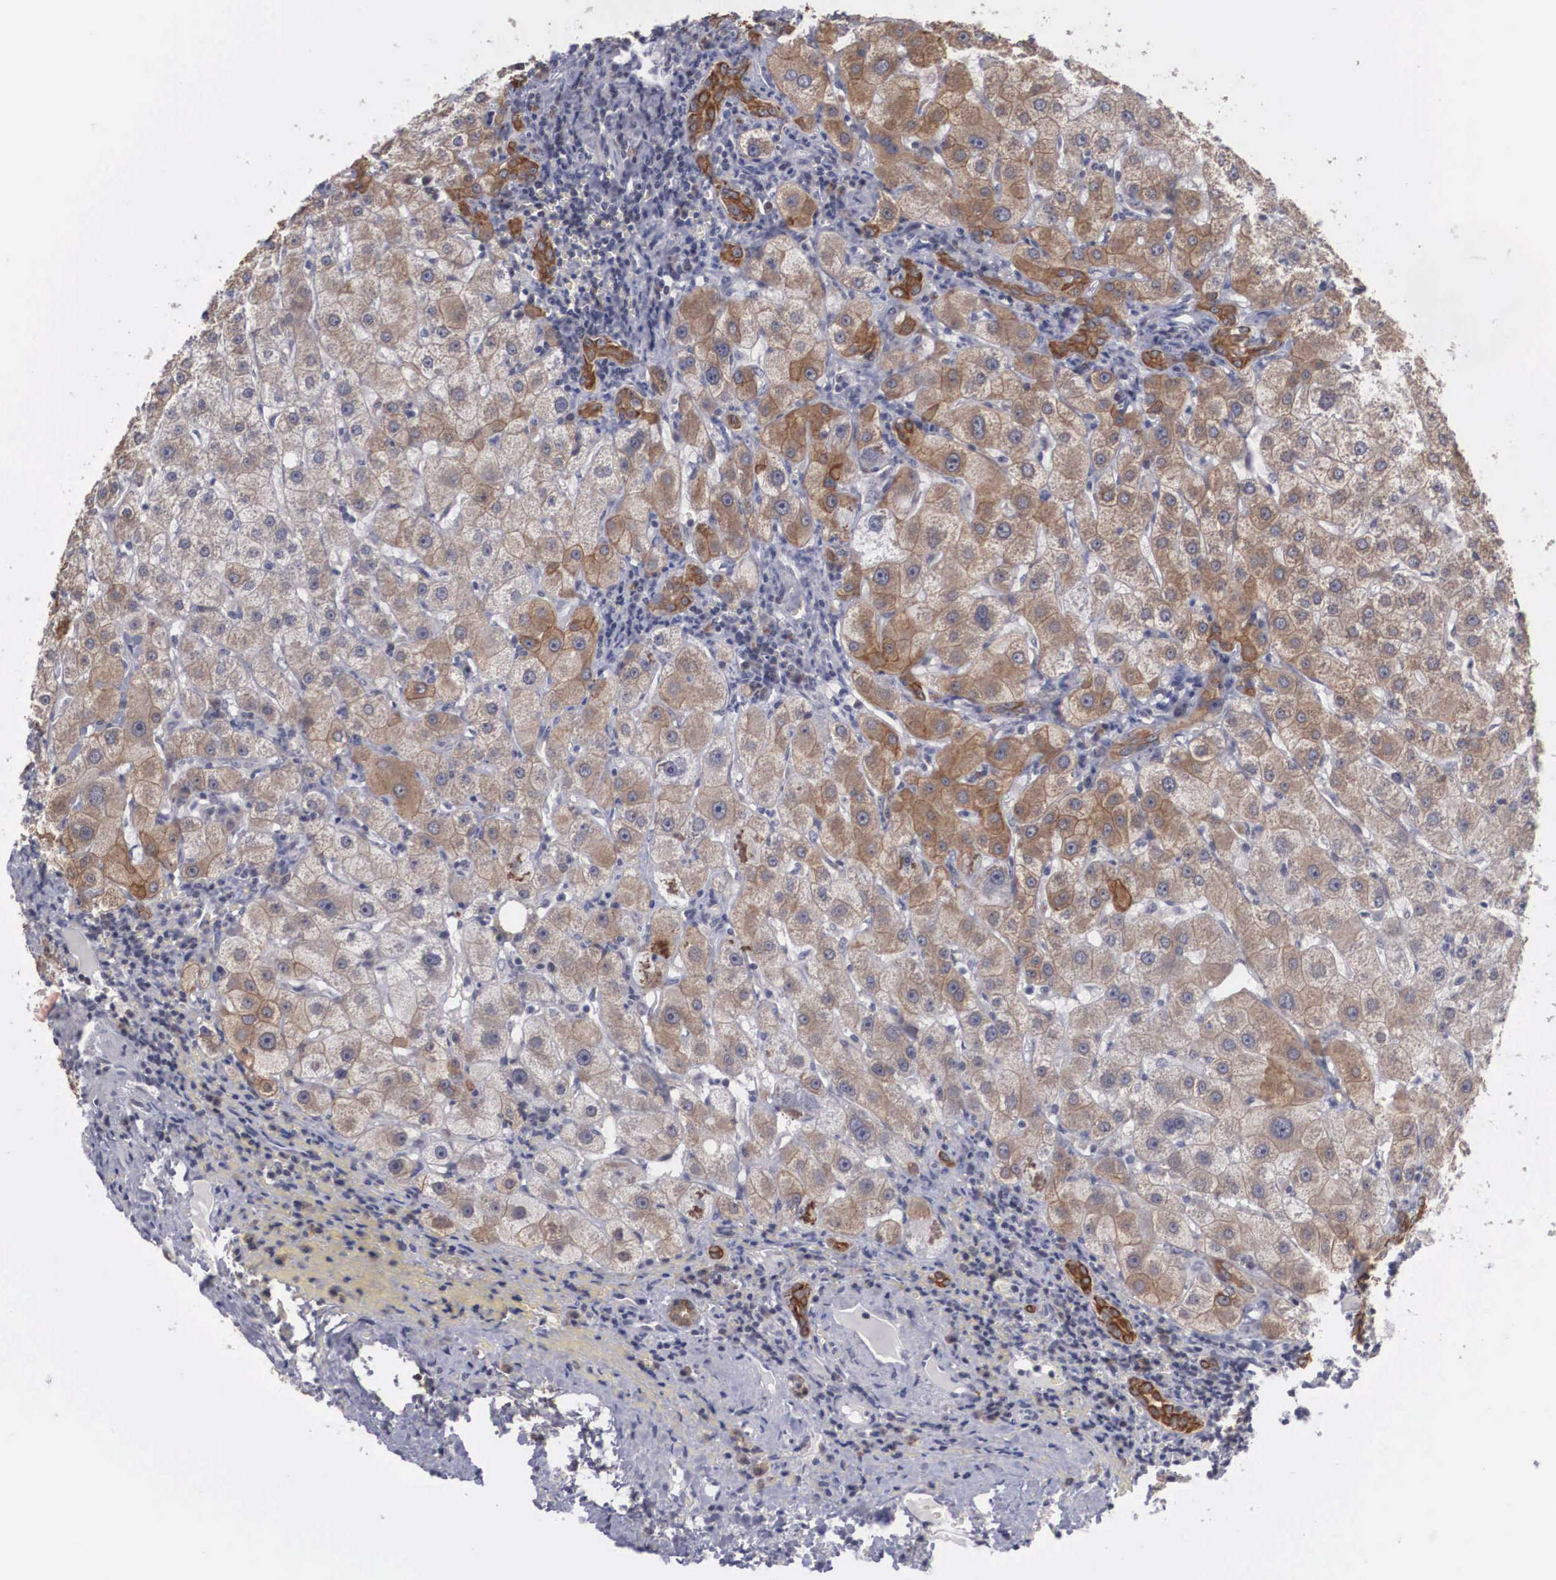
{"staining": {"intensity": "strong", "quantity": ">75%", "location": "cytoplasmic/membranous"}, "tissue": "liver", "cell_type": "Cholangiocytes", "image_type": "normal", "snomed": [{"axis": "morphology", "description": "Normal tissue, NOS"}, {"axis": "topography", "description": "Liver"}], "caption": "Protein staining reveals strong cytoplasmic/membranous expression in about >75% of cholangiocytes in unremarkable liver.", "gene": "WDR89", "patient": {"sex": "female", "age": 79}}